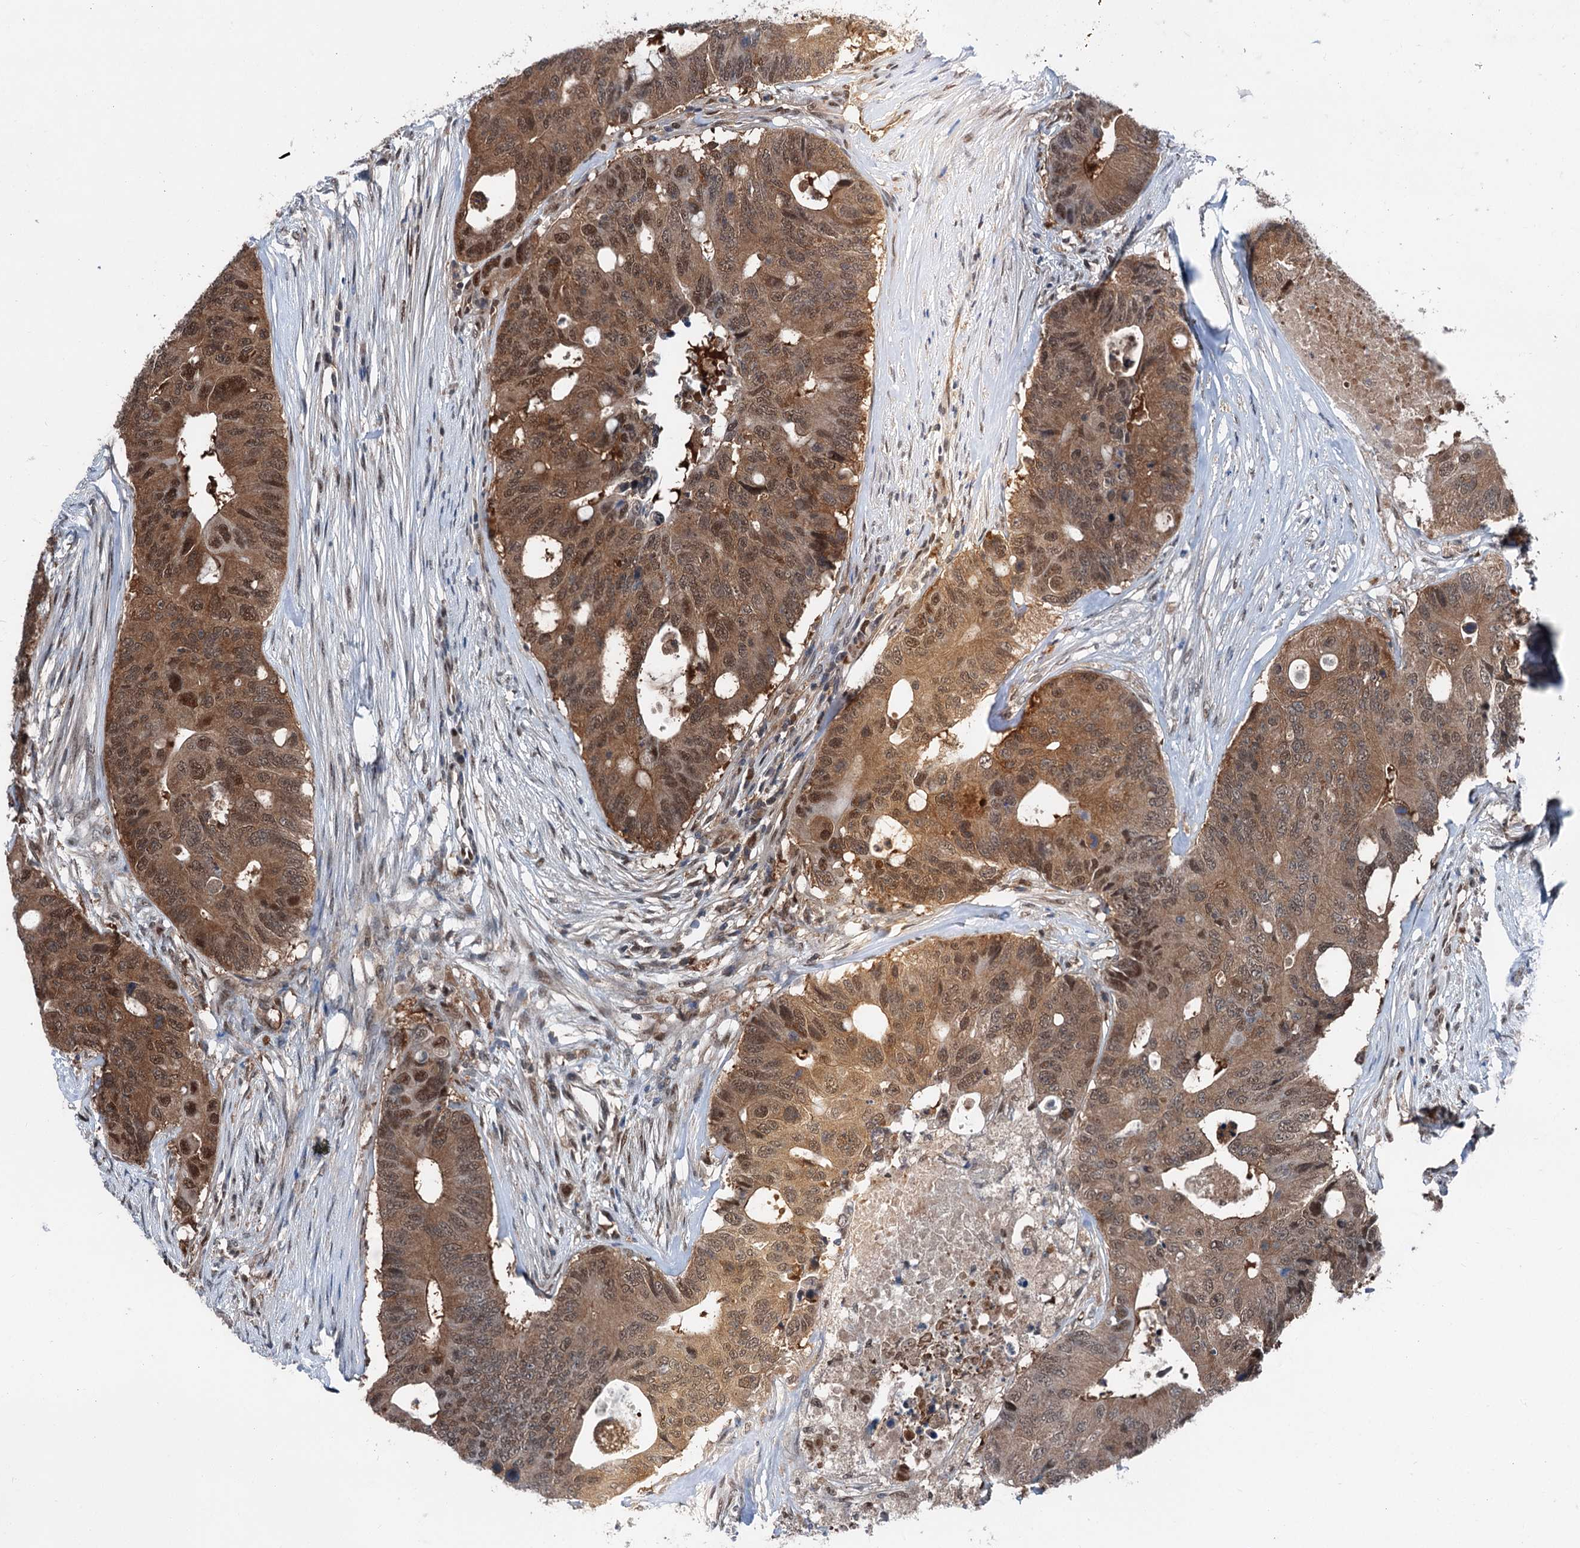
{"staining": {"intensity": "moderate", "quantity": ">75%", "location": "cytoplasmic/membranous,nuclear"}, "tissue": "colorectal cancer", "cell_type": "Tumor cells", "image_type": "cancer", "snomed": [{"axis": "morphology", "description": "Adenocarcinoma, NOS"}, {"axis": "topography", "description": "Colon"}], "caption": "Moderate cytoplasmic/membranous and nuclear protein expression is seen in about >75% of tumor cells in colorectal cancer. (Stains: DAB (3,3'-diaminobenzidine) in brown, nuclei in blue, Microscopy: brightfield microscopy at high magnification).", "gene": "PSMD13", "patient": {"sex": "male", "age": 71}}